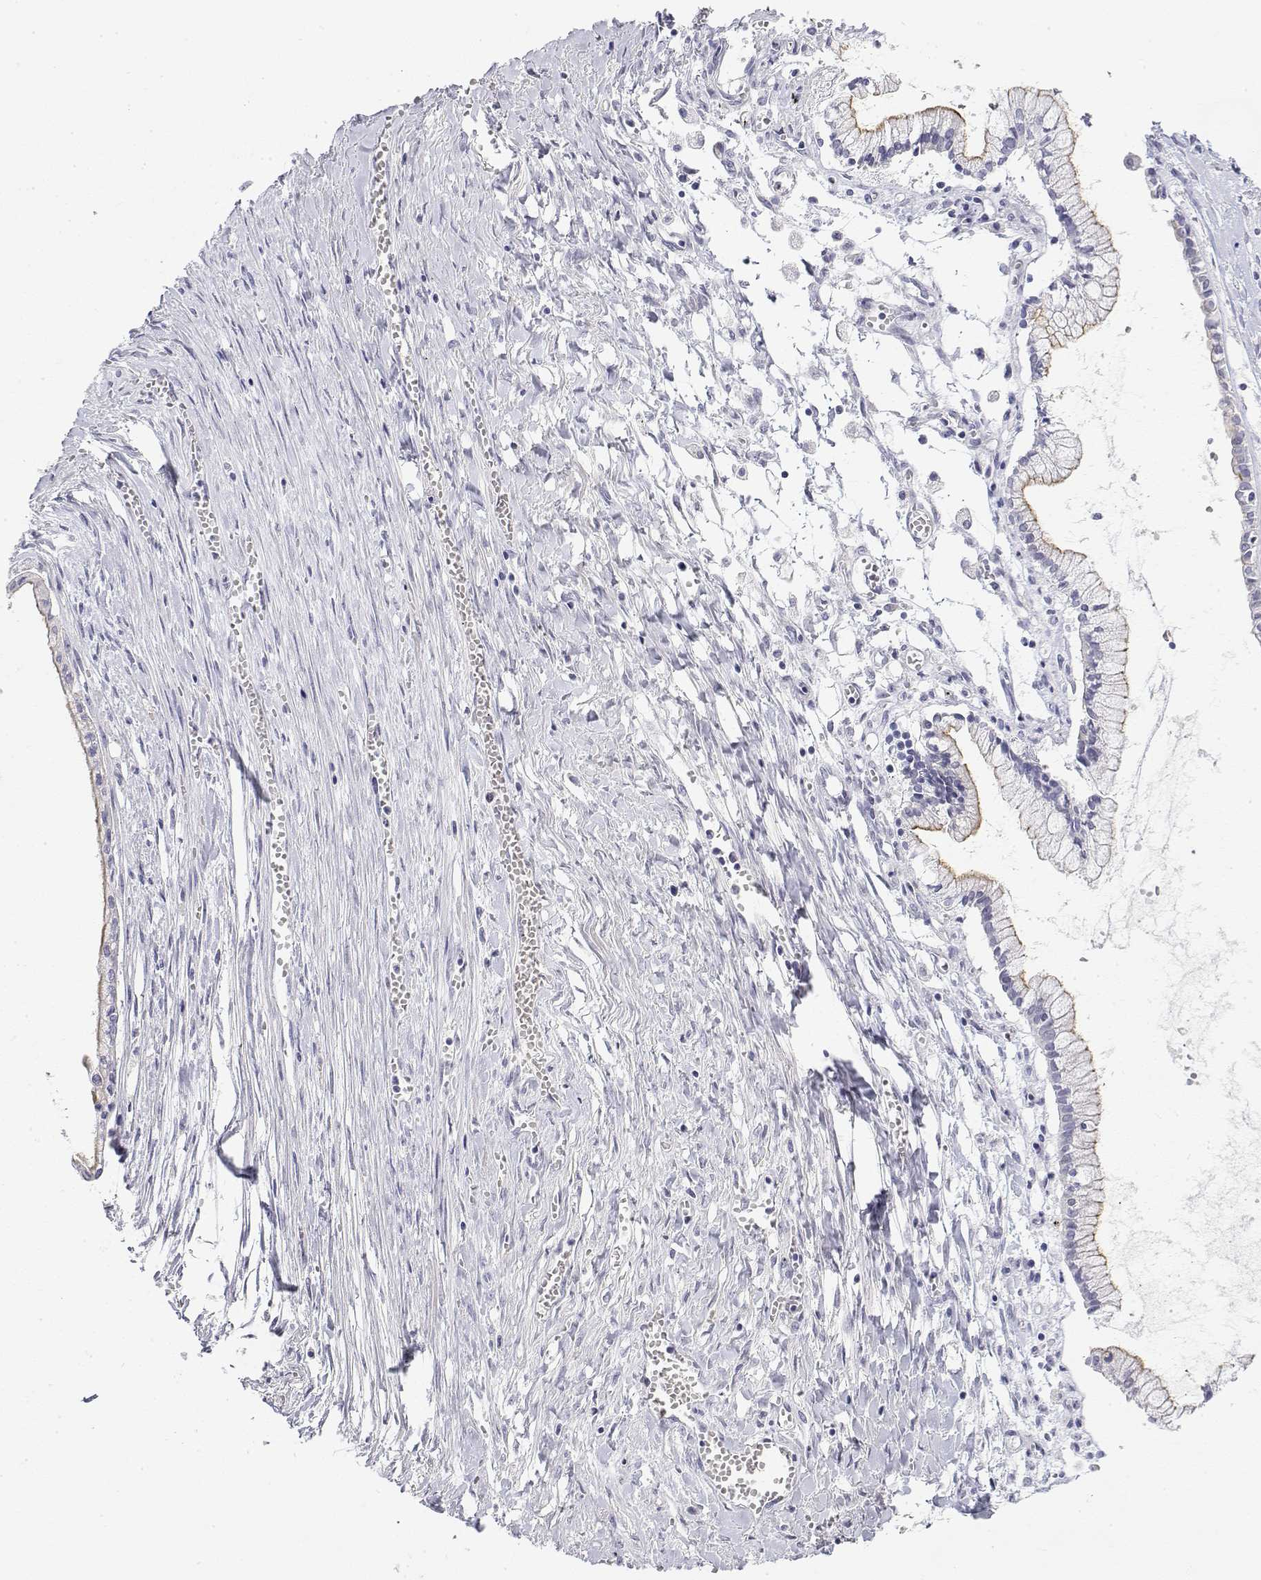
{"staining": {"intensity": "moderate", "quantity": "<25%", "location": "cytoplasmic/membranous"}, "tissue": "ovarian cancer", "cell_type": "Tumor cells", "image_type": "cancer", "snomed": [{"axis": "morphology", "description": "Cystadenocarcinoma, mucinous, NOS"}, {"axis": "topography", "description": "Ovary"}], "caption": "Human ovarian cancer stained for a protein (brown) demonstrates moderate cytoplasmic/membranous positive expression in approximately <25% of tumor cells.", "gene": "MISP", "patient": {"sex": "female", "age": 67}}